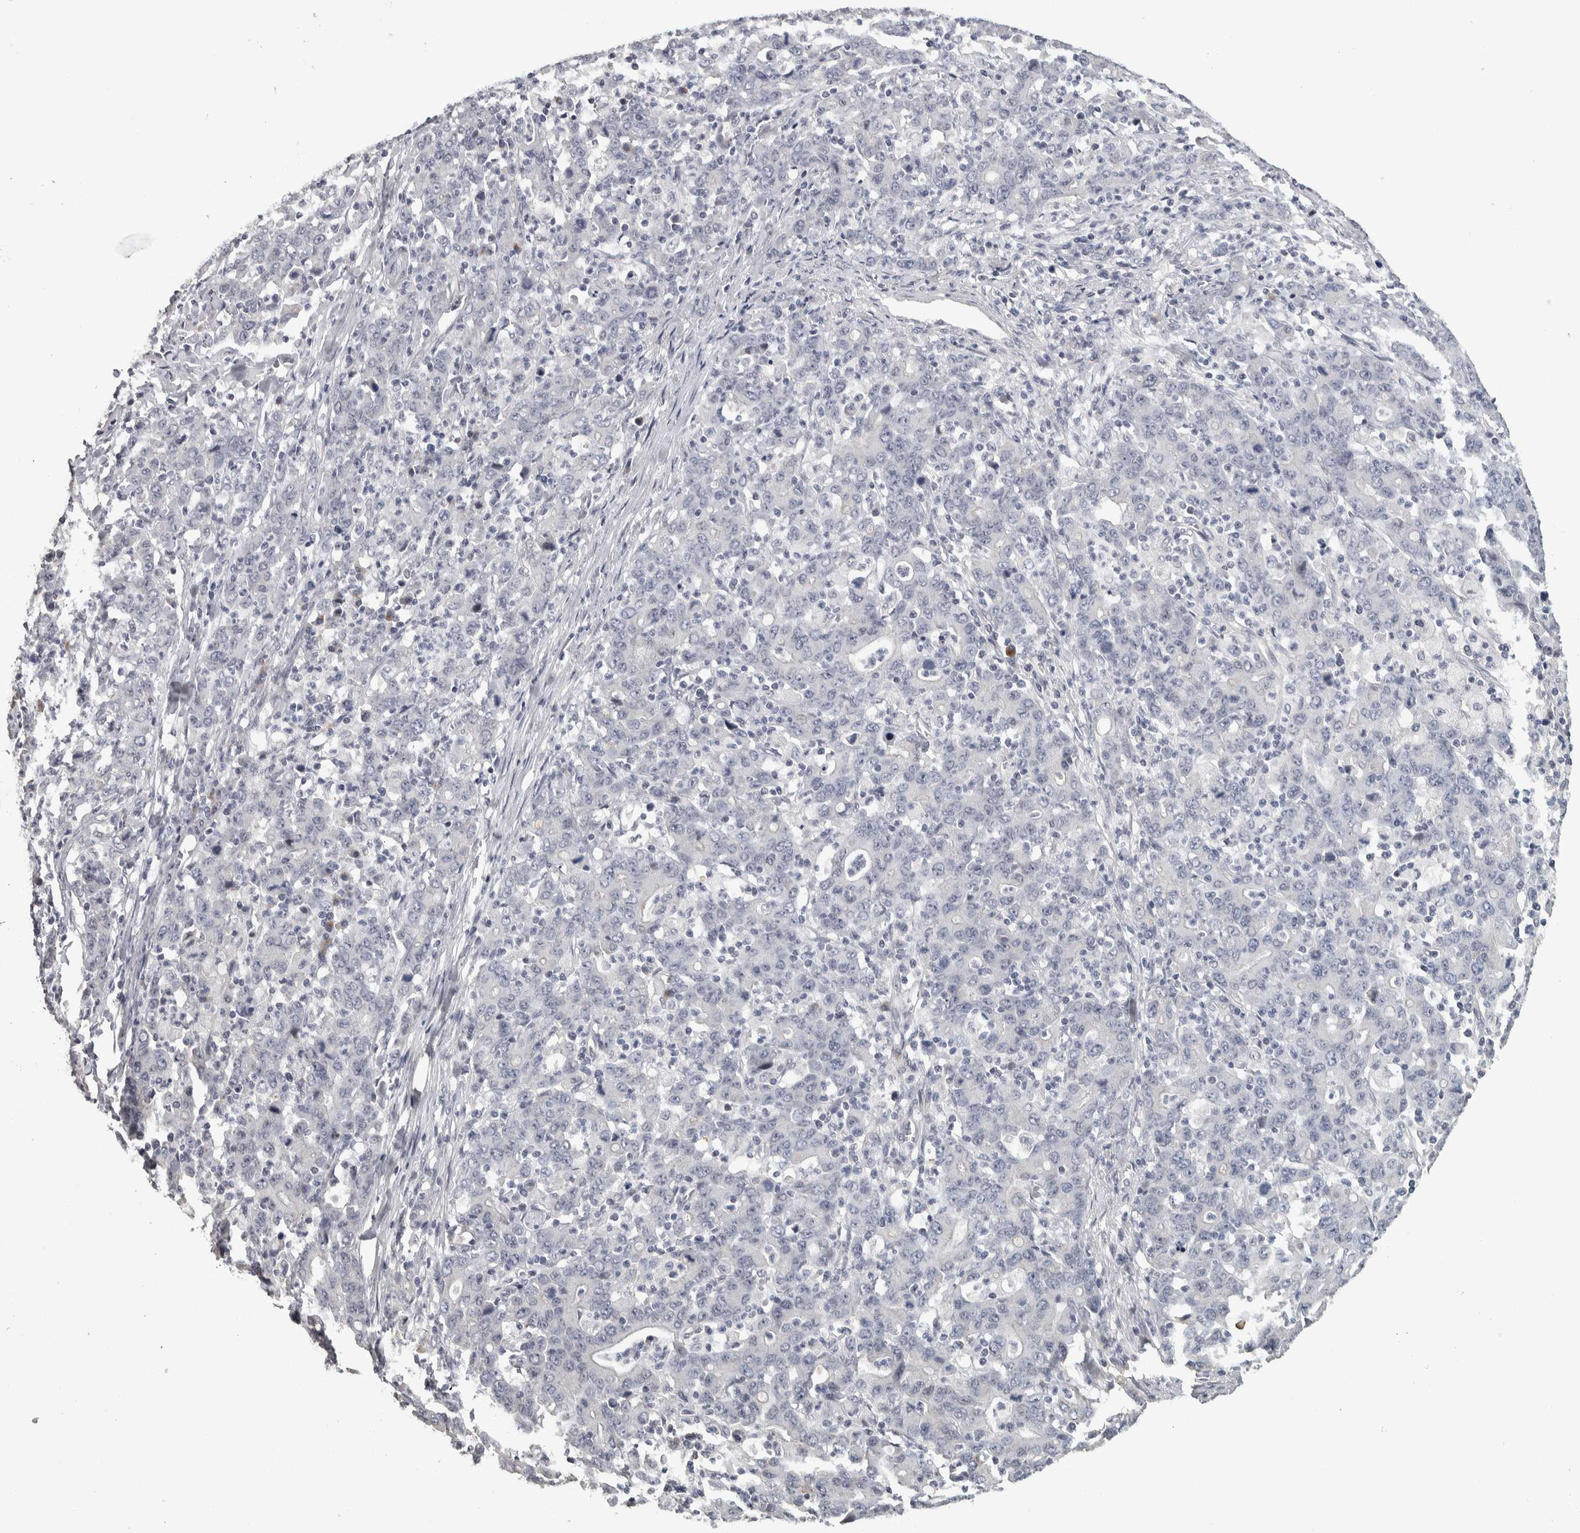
{"staining": {"intensity": "negative", "quantity": "none", "location": "none"}, "tissue": "stomach cancer", "cell_type": "Tumor cells", "image_type": "cancer", "snomed": [{"axis": "morphology", "description": "Adenocarcinoma, NOS"}, {"axis": "topography", "description": "Stomach, upper"}], "caption": "A high-resolution image shows immunohistochemistry staining of stomach adenocarcinoma, which reveals no significant expression in tumor cells. The staining is performed using DAB (3,3'-diaminobenzidine) brown chromogen with nuclei counter-stained in using hematoxylin.", "gene": "NECAB1", "patient": {"sex": "male", "age": 69}}